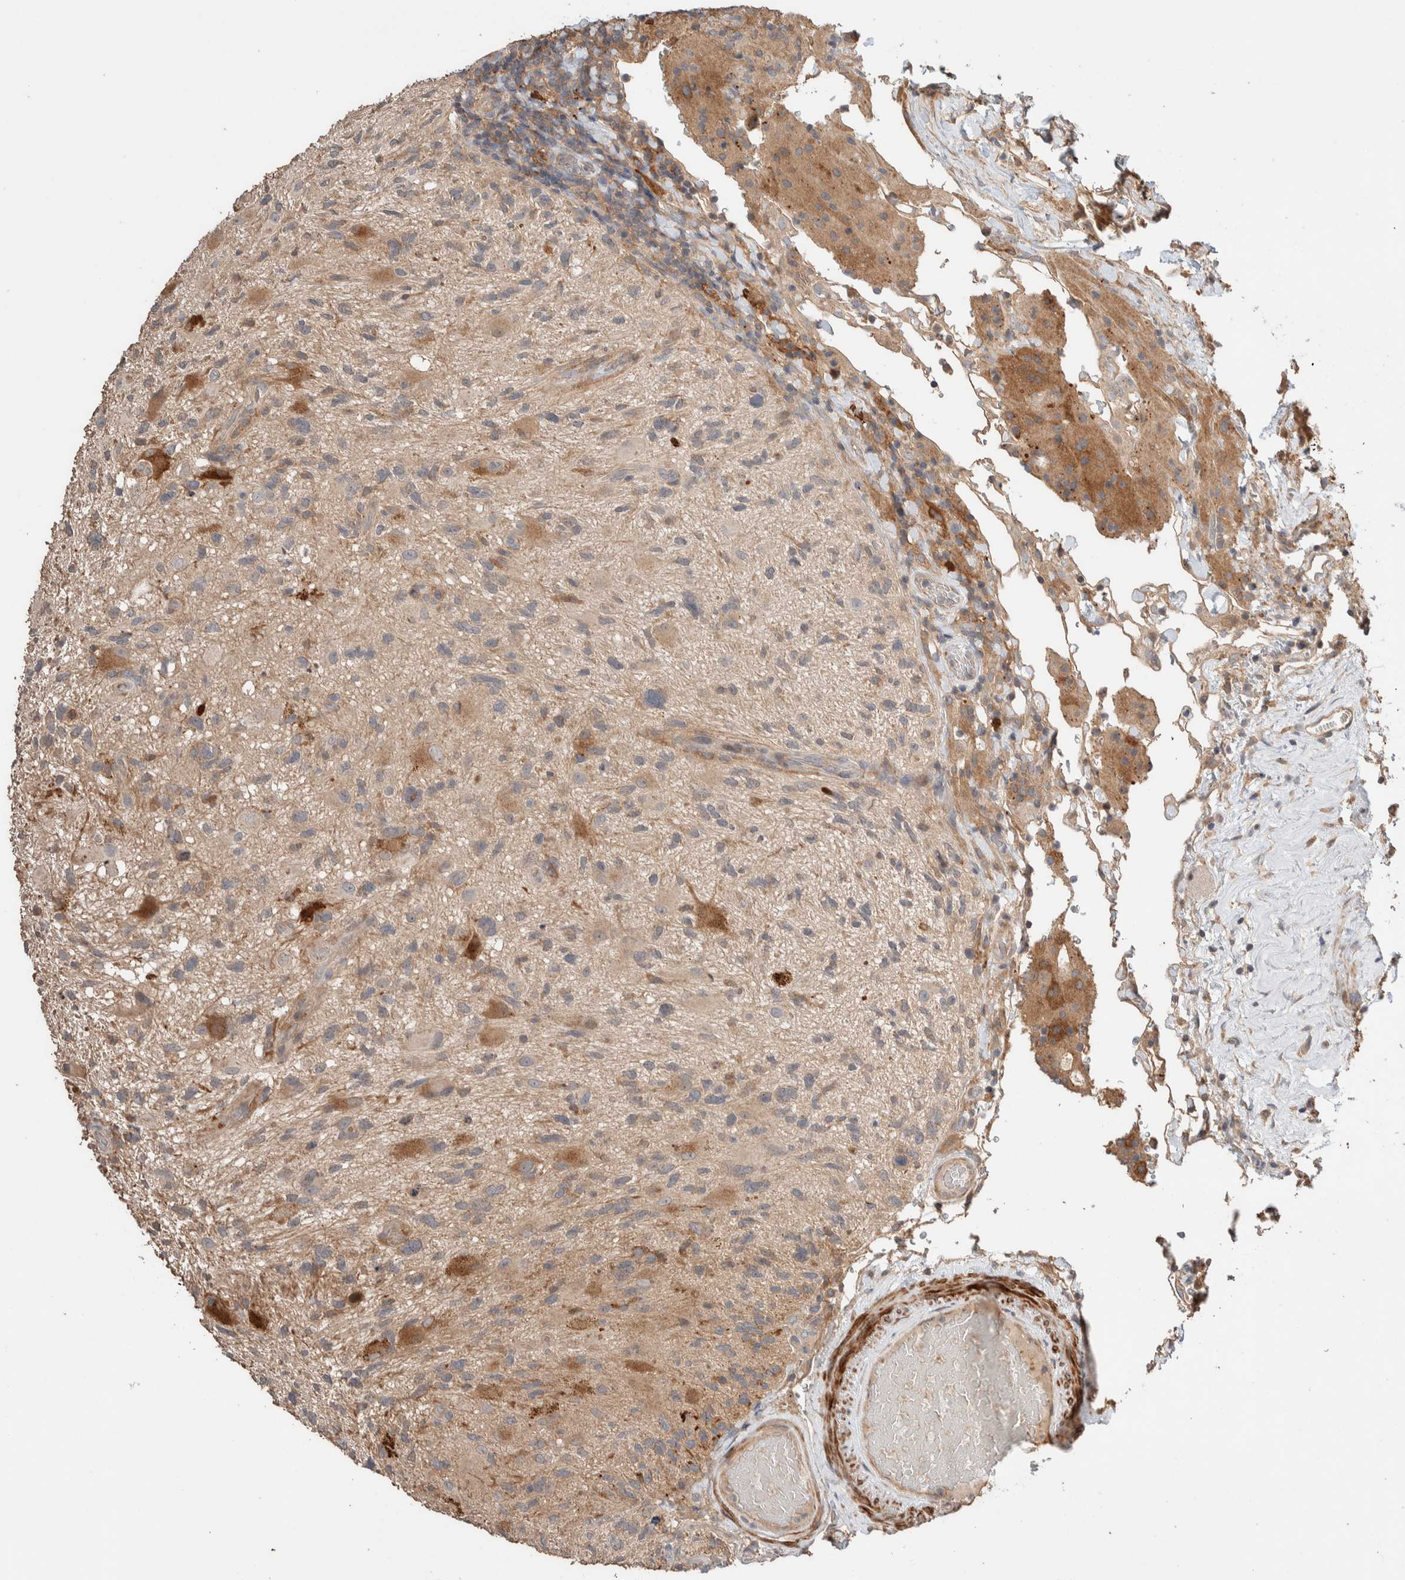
{"staining": {"intensity": "moderate", "quantity": "<25%", "location": "cytoplasmic/membranous"}, "tissue": "glioma", "cell_type": "Tumor cells", "image_type": "cancer", "snomed": [{"axis": "morphology", "description": "Glioma, malignant, High grade"}, {"axis": "topography", "description": "Brain"}], "caption": "Malignant glioma (high-grade) stained with a protein marker reveals moderate staining in tumor cells.", "gene": "WDR91", "patient": {"sex": "male", "age": 33}}